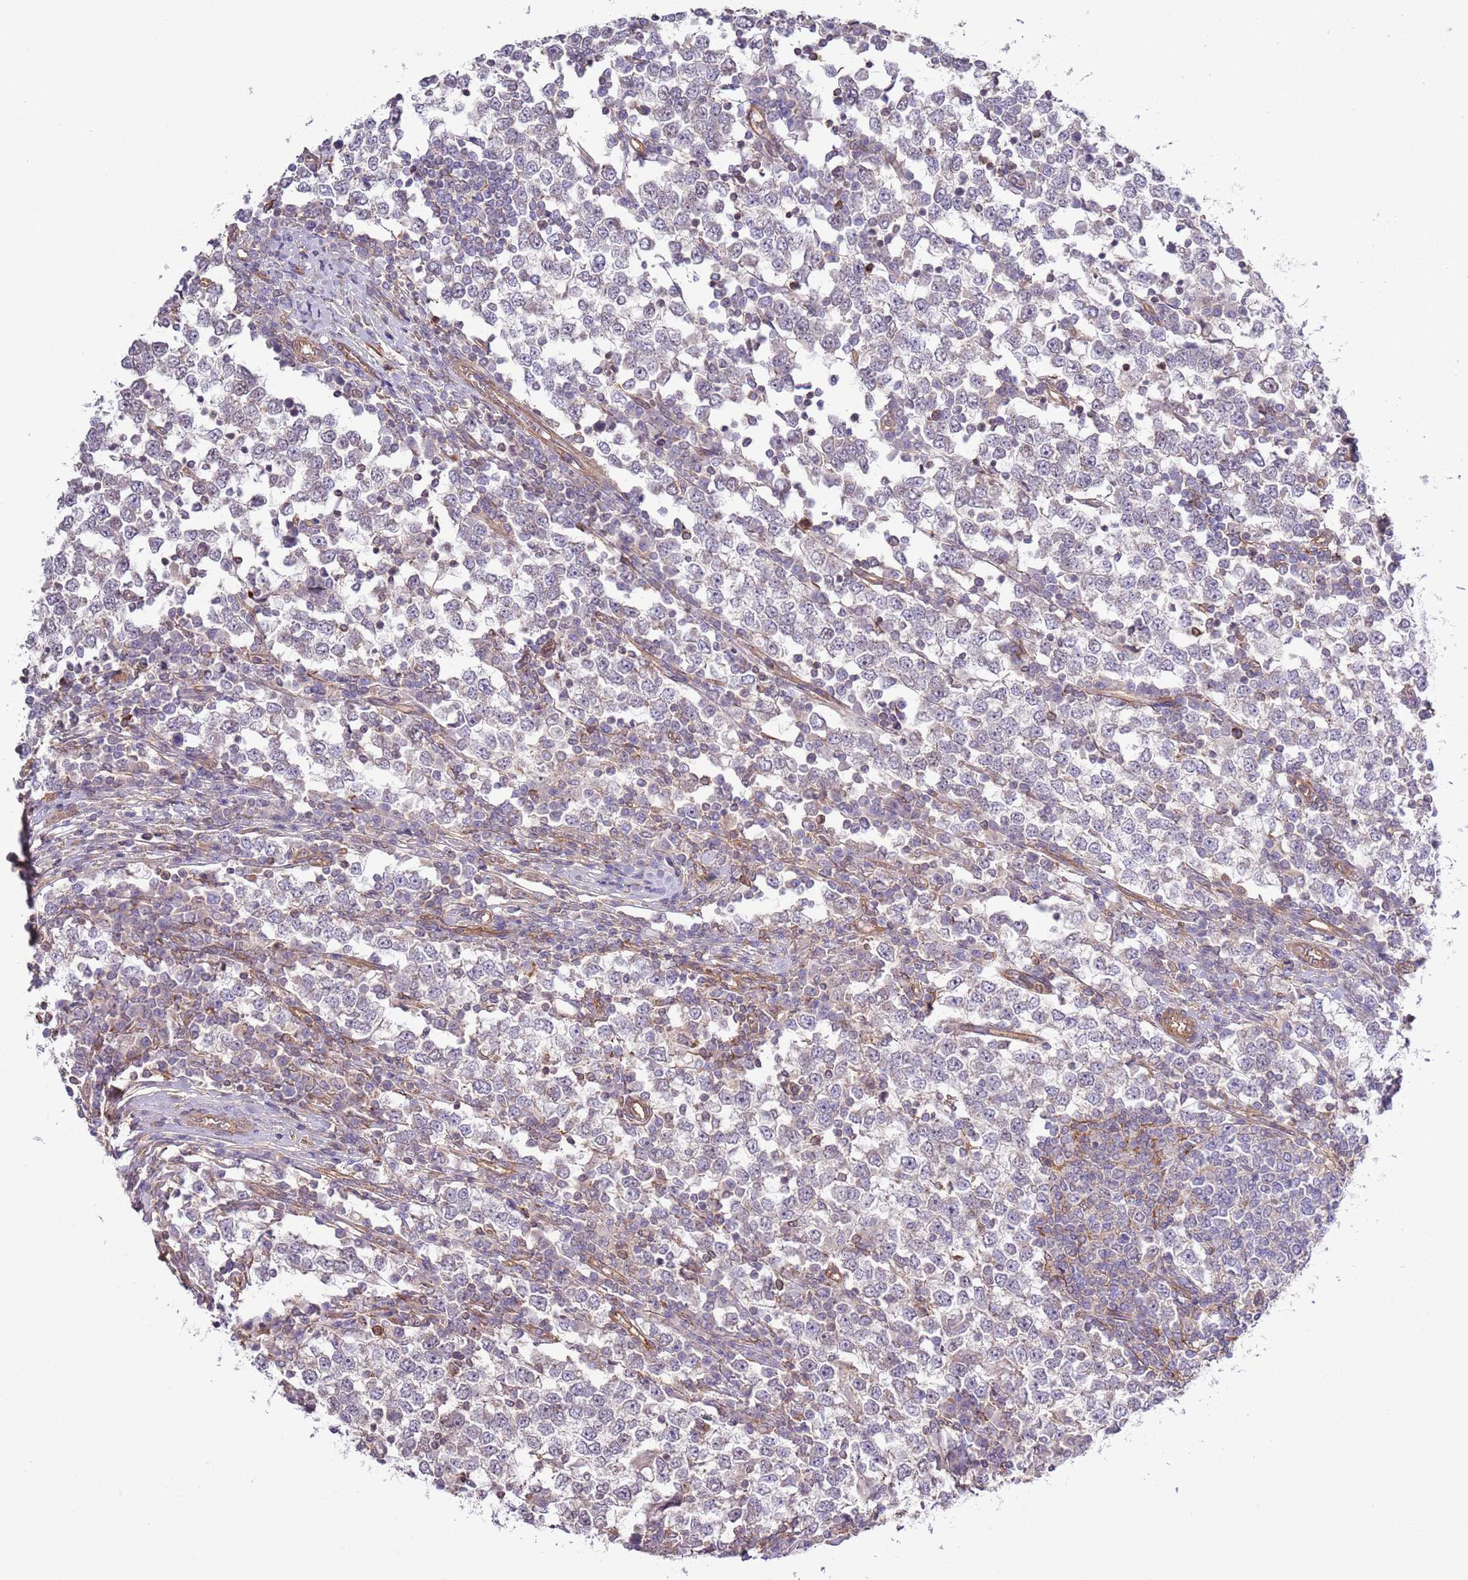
{"staining": {"intensity": "negative", "quantity": "none", "location": "none"}, "tissue": "testis cancer", "cell_type": "Tumor cells", "image_type": "cancer", "snomed": [{"axis": "morphology", "description": "Seminoma, NOS"}, {"axis": "topography", "description": "Testis"}], "caption": "There is no significant staining in tumor cells of testis cancer.", "gene": "LPIN2", "patient": {"sex": "male", "age": 65}}